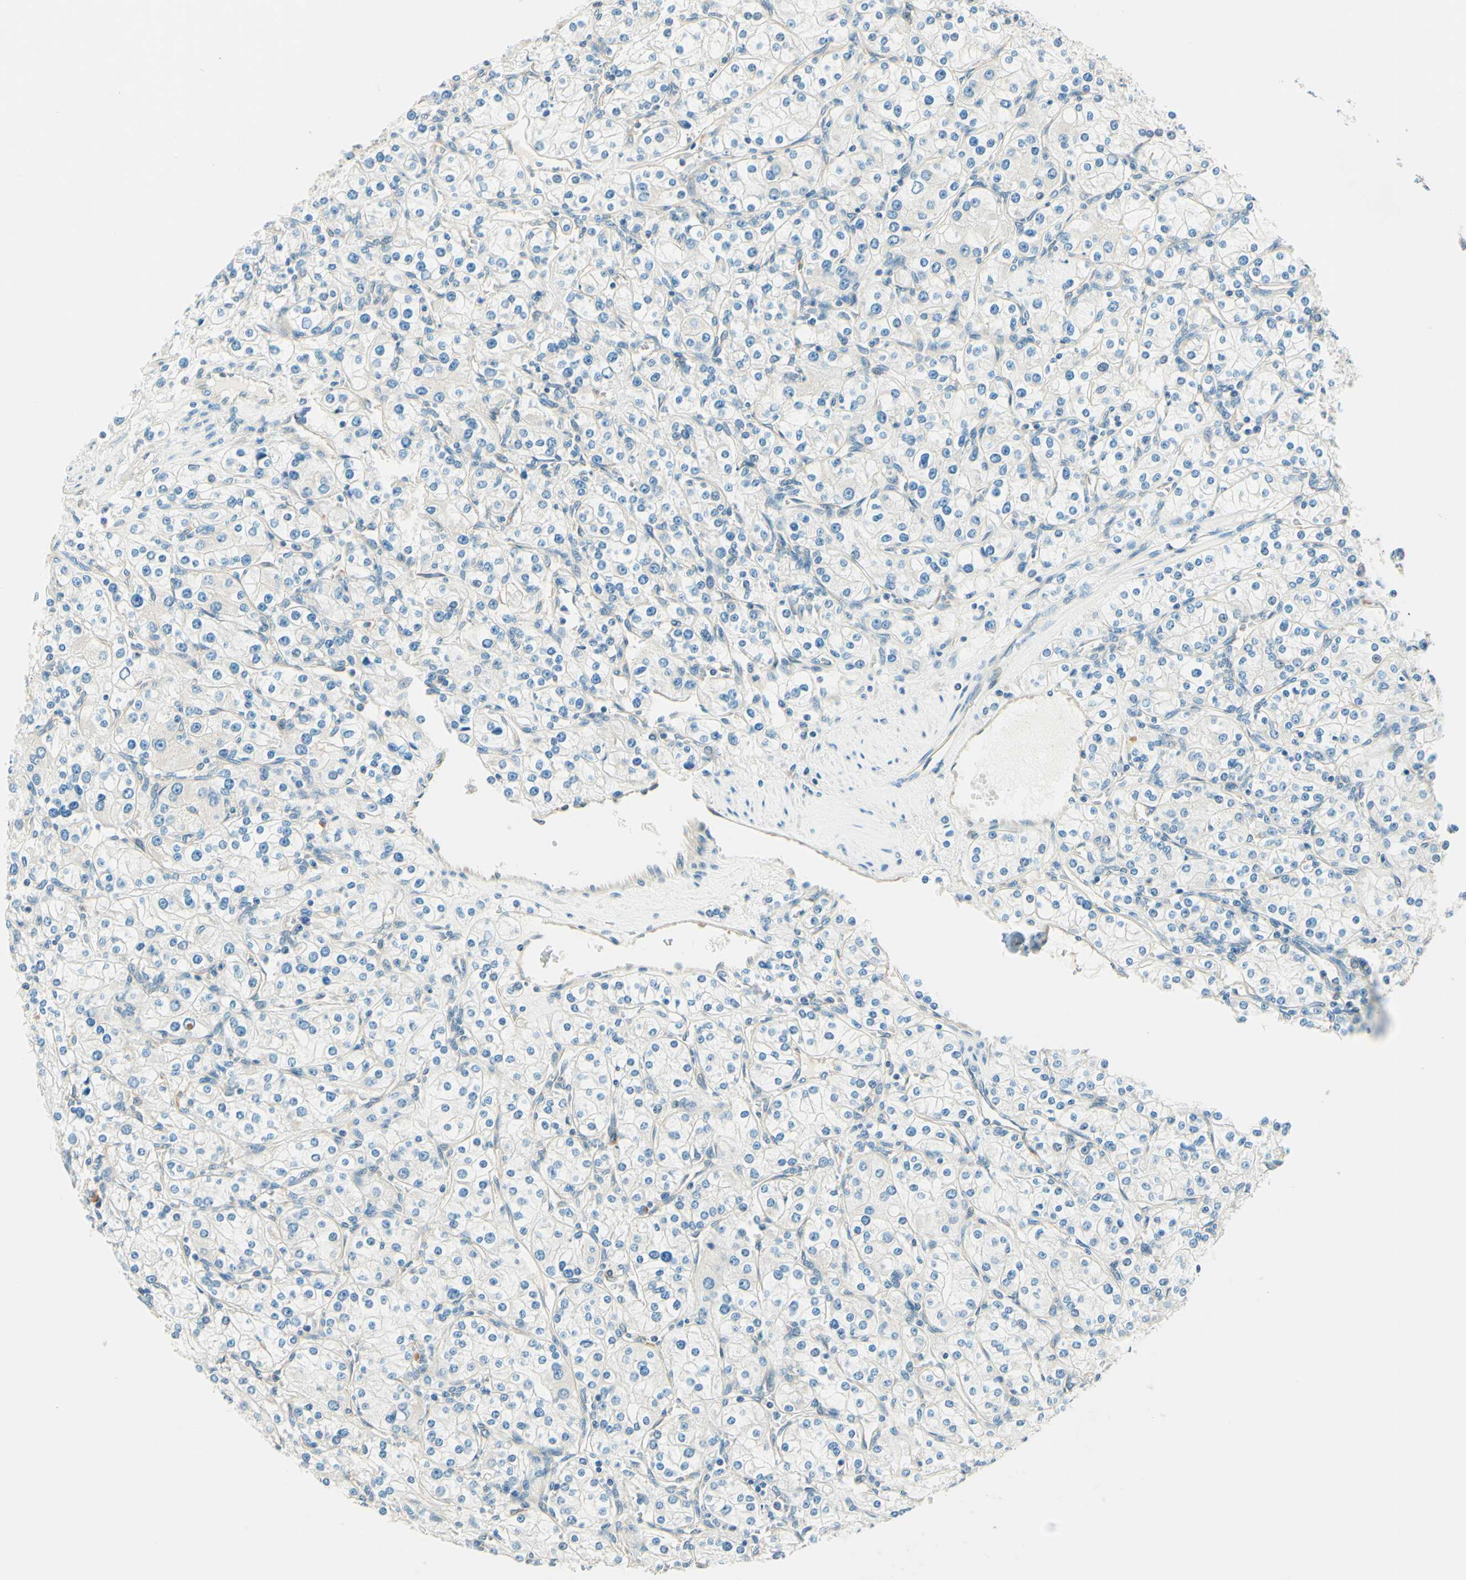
{"staining": {"intensity": "negative", "quantity": "none", "location": "none"}, "tissue": "renal cancer", "cell_type": "Tumor cells", "image_type": "cancer", "snomed": [{"axis": "morphology", "description": "Adenocarcinoma, NOS"}, {"axis": "topography", "description": "Kidney"}], "caption": "Human renal cancer stained for a protein using IHC shows no expression in tumor cells.", "gene": "TAOK2", "patient": {"sex": "male", "age": 77}}